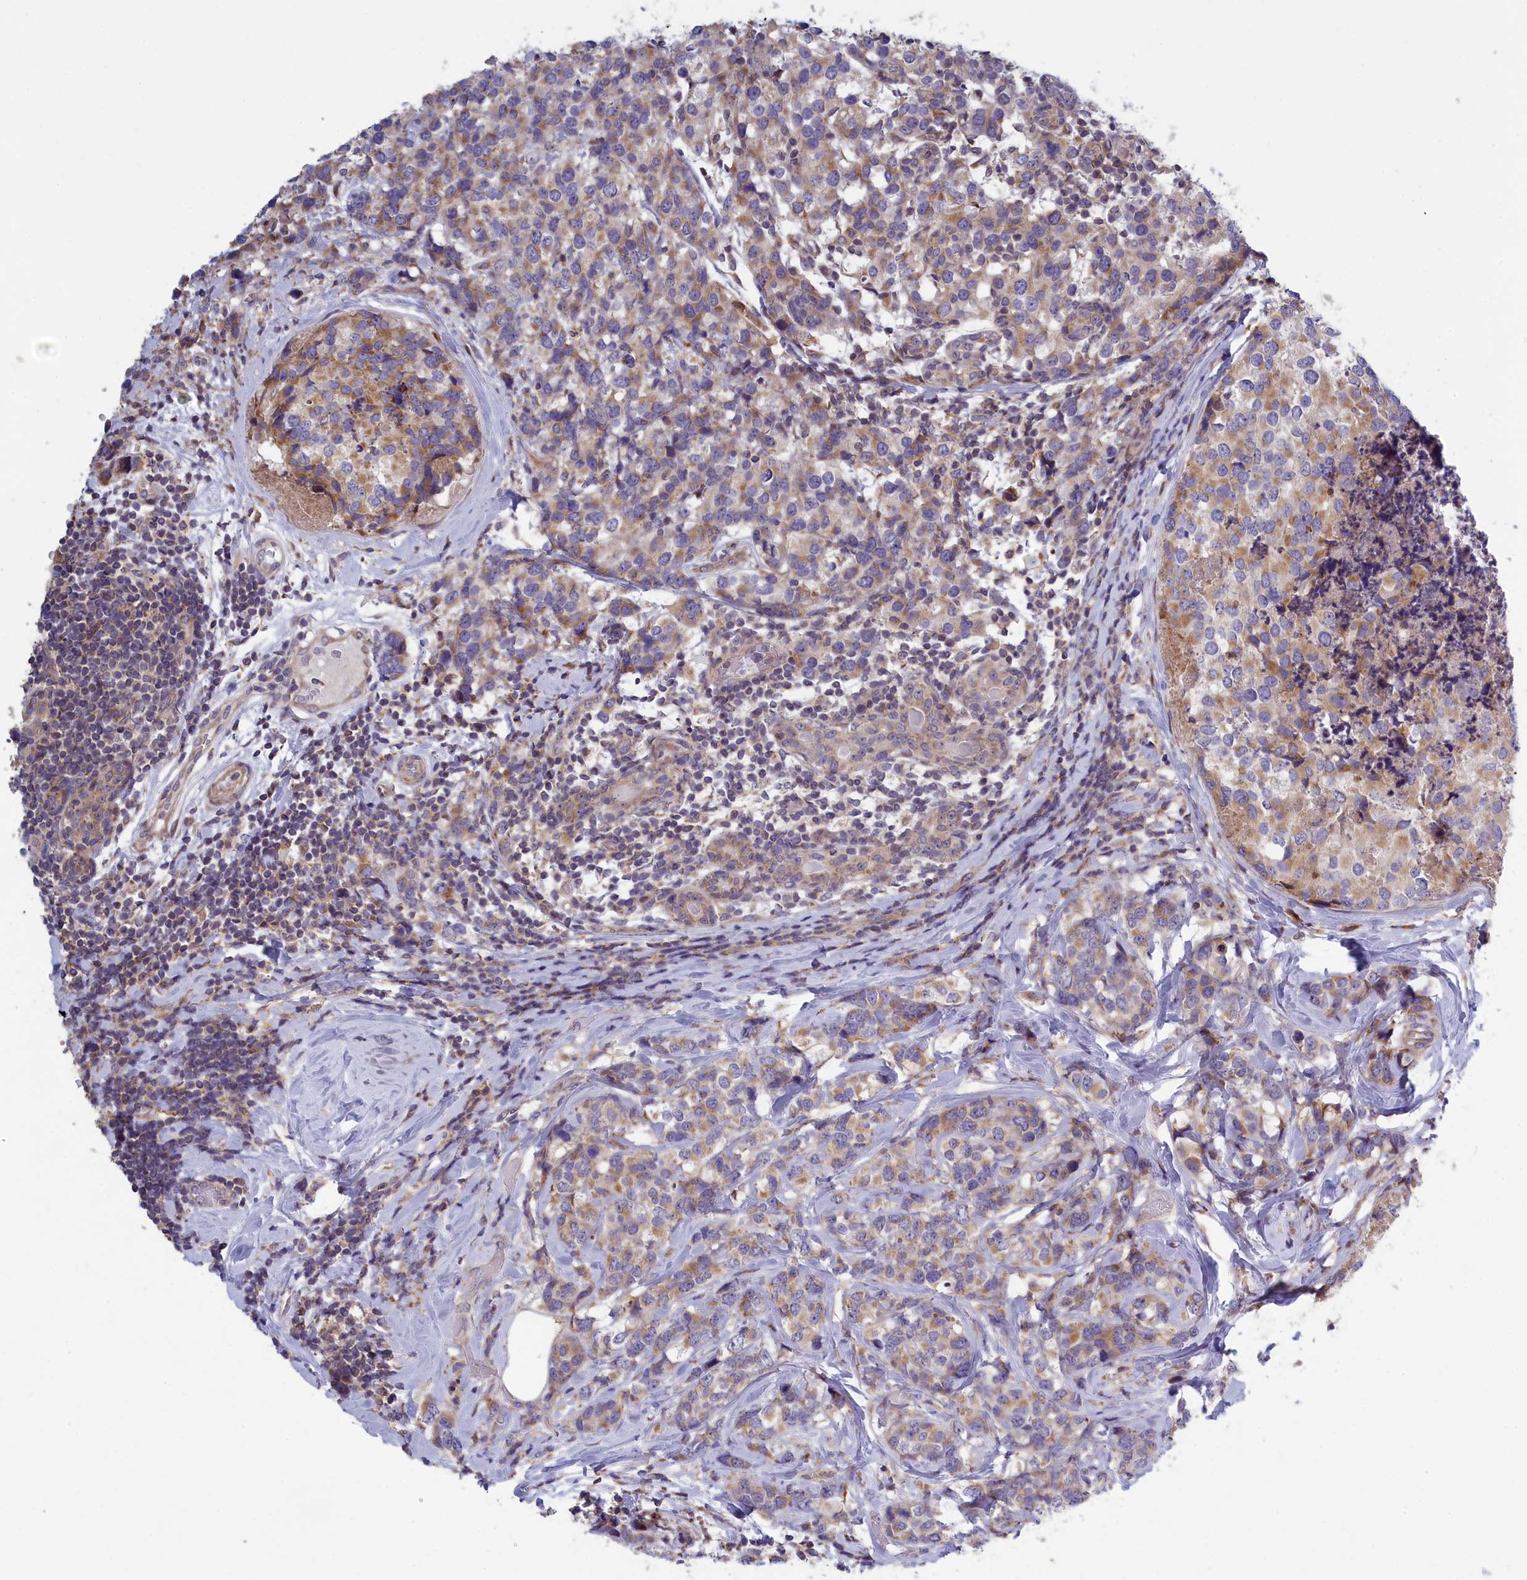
{"staining": {"intensity": "moderate", "quantity": "25%-75%", "location": "cytoplasmic/membranous"}, "tissue": "breast cancer", "cell_type": "Tumor cells", "image_type": "cancer", "snomed": [{"axis": "morphology", "description": "Lobular carcinoma"}, {"axis": "topography", "description": "Breast"}], "caption": "This is an image of immunohistochemistry staining of breast cancer (lobular carcinoma), which shows moderate positivity in the cytoplasmic/membranous of tumor cells.", "gene": "BLTP2", "patient": {"sex": "female", "age": 59}}